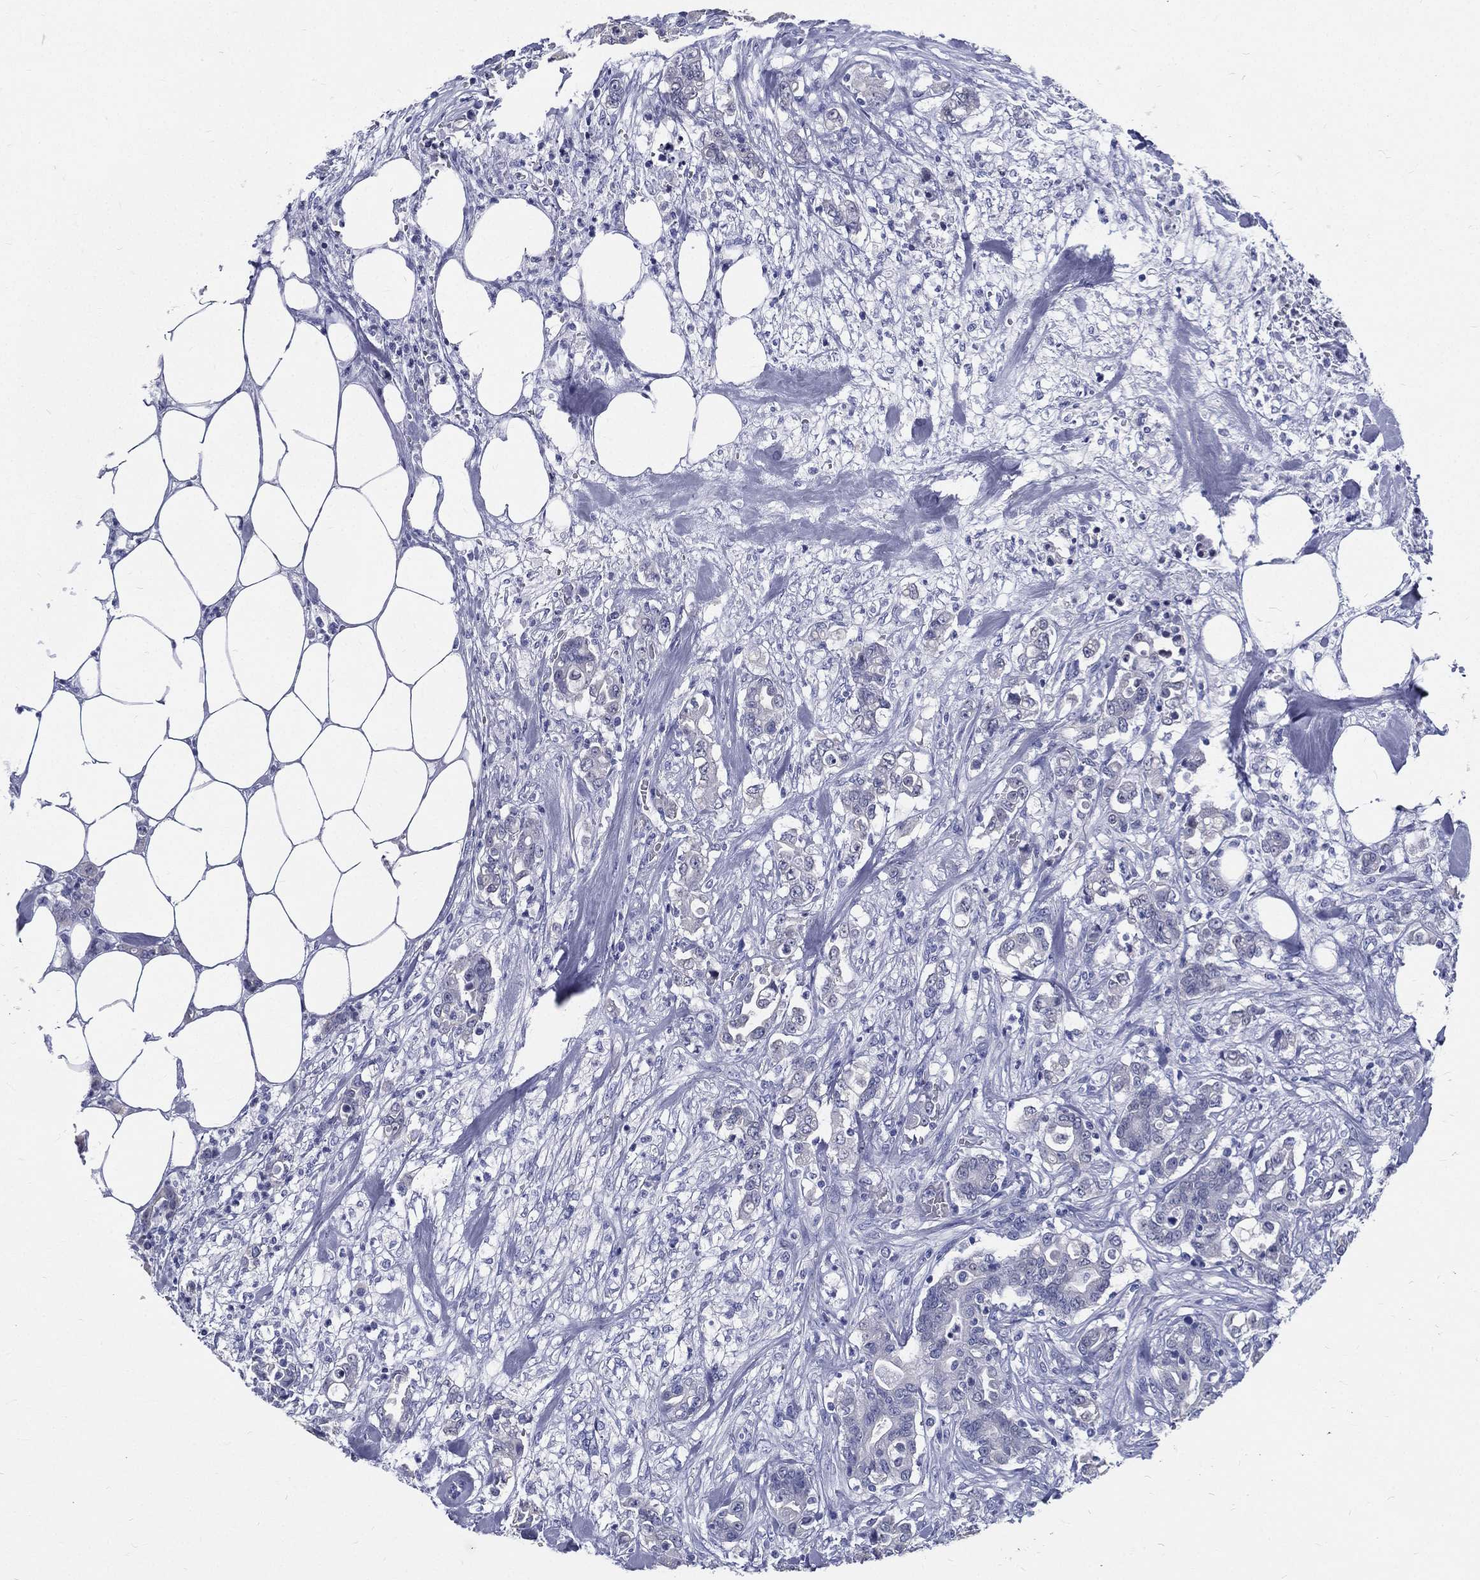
{"staining": {"intensity": "negative", "quantity": "none", "location": "none"}, "tissue": "colorectal cancer", "cell_type": "Tumor cells", "image_type": "cancer", "snomed": [{"axis": "morphology", "description": "Adenocarcinoma, NOS"}, {"axis": "topography", "description": "Colon"}], "caption": "Tumor cells are negative for protein expression in human colorectal cancer (adenocarcinoma). (Stains: DAB (3,3'-diaminobenzidine) immunohistochemistry with hematoxylin counter stain, Microscopy: brightfield microscopy at high magnification).", "gene": "RSPH4A", "patient": {"sex": "female", "age": 69}}